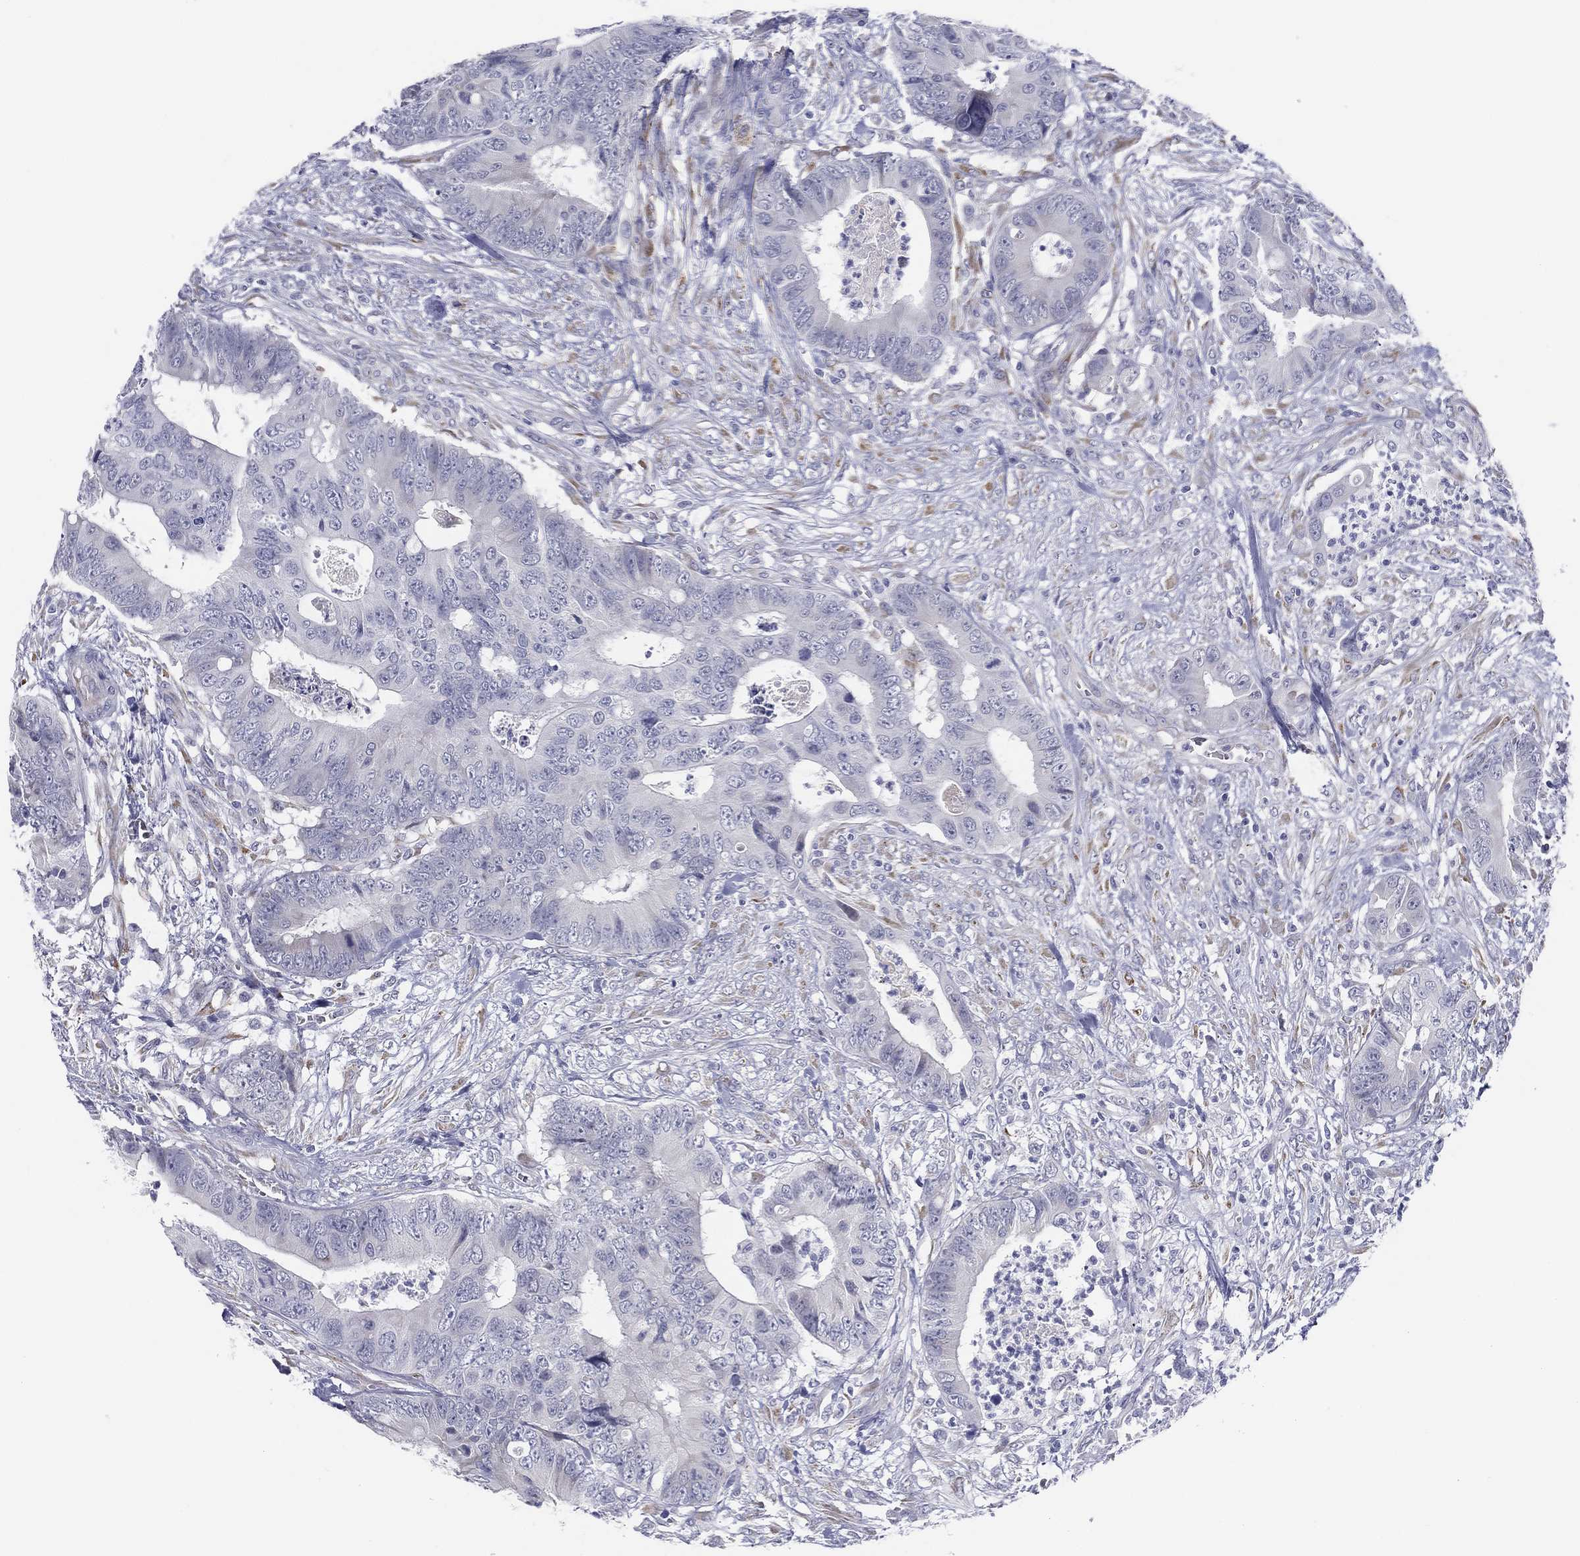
{"staining": {"intensity": "negative", "quantity": "none", "location": "none"}, "tissue": "colorectal cancer", "cell_type": "Tumor cells", "image_type": "cancer", "snomed": [{"axis": "morphology", "description": "Adenocarcinoma, NOS"}, {"axis": "topography", "description": "Colon"}], "caption": "The micrograph demonstrates no staining of tumor cells in colorectal adenocarcinoma.", "gene": "MLF1", "patient": {"sex": "male", "age": 84}}